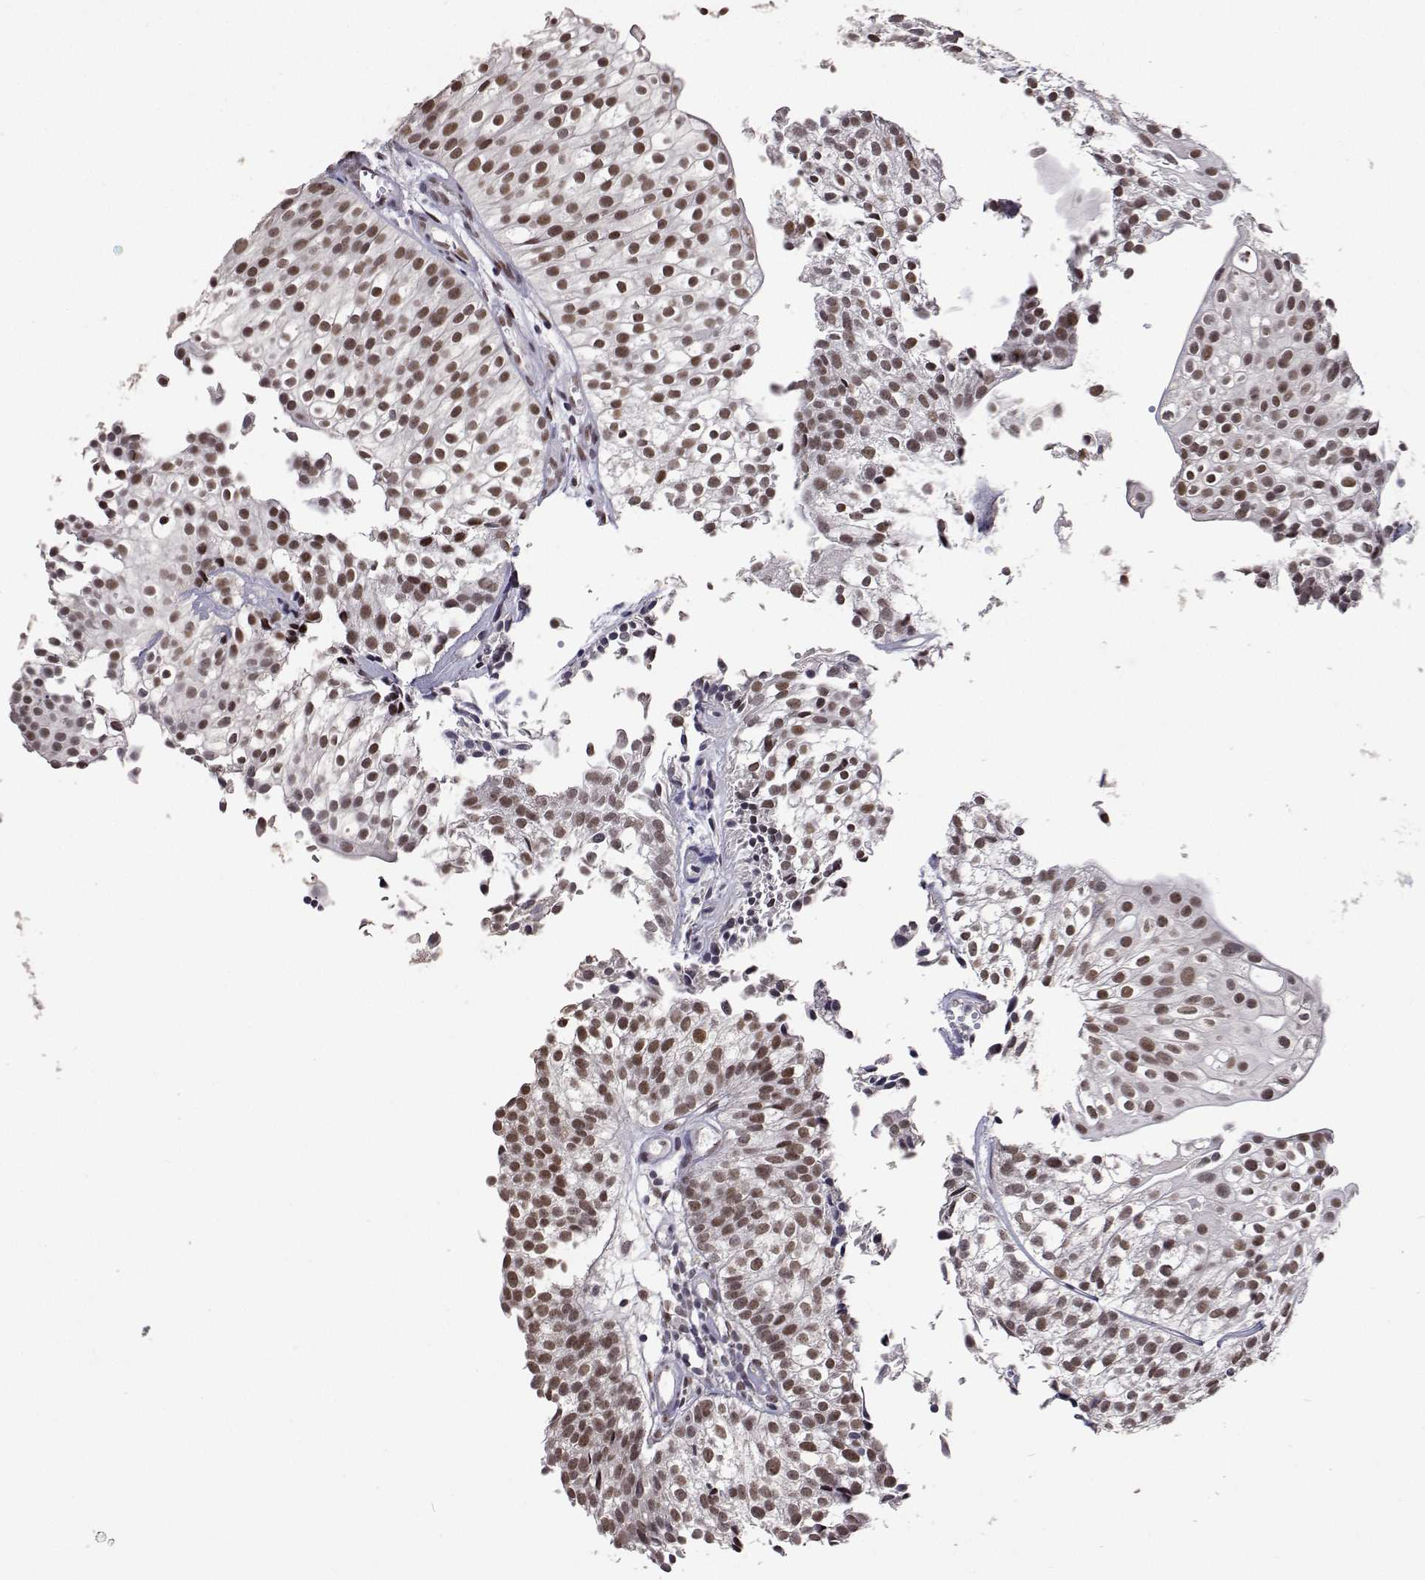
{"staining": {"intensity": "moderate", "quantity": ">75%", "location": "nuclear"}, "tissue": "urothelial cancer", "cell_type": "Tumor cells", "image_type": "cancer", "snomed": [{"axis": "morphology", "description": "Urothelial carcinoma, Low grade"}, {"axis": "topography", "description": "Urinary bladder"}], "caption": "Brown immunohistochemical staining in urothelial cancer reveals moderate nuclear positivity in approximately >75% of tumor cells.", "gene": "HNRNPA0", "patient": {"sex": "male", "age": 70}}